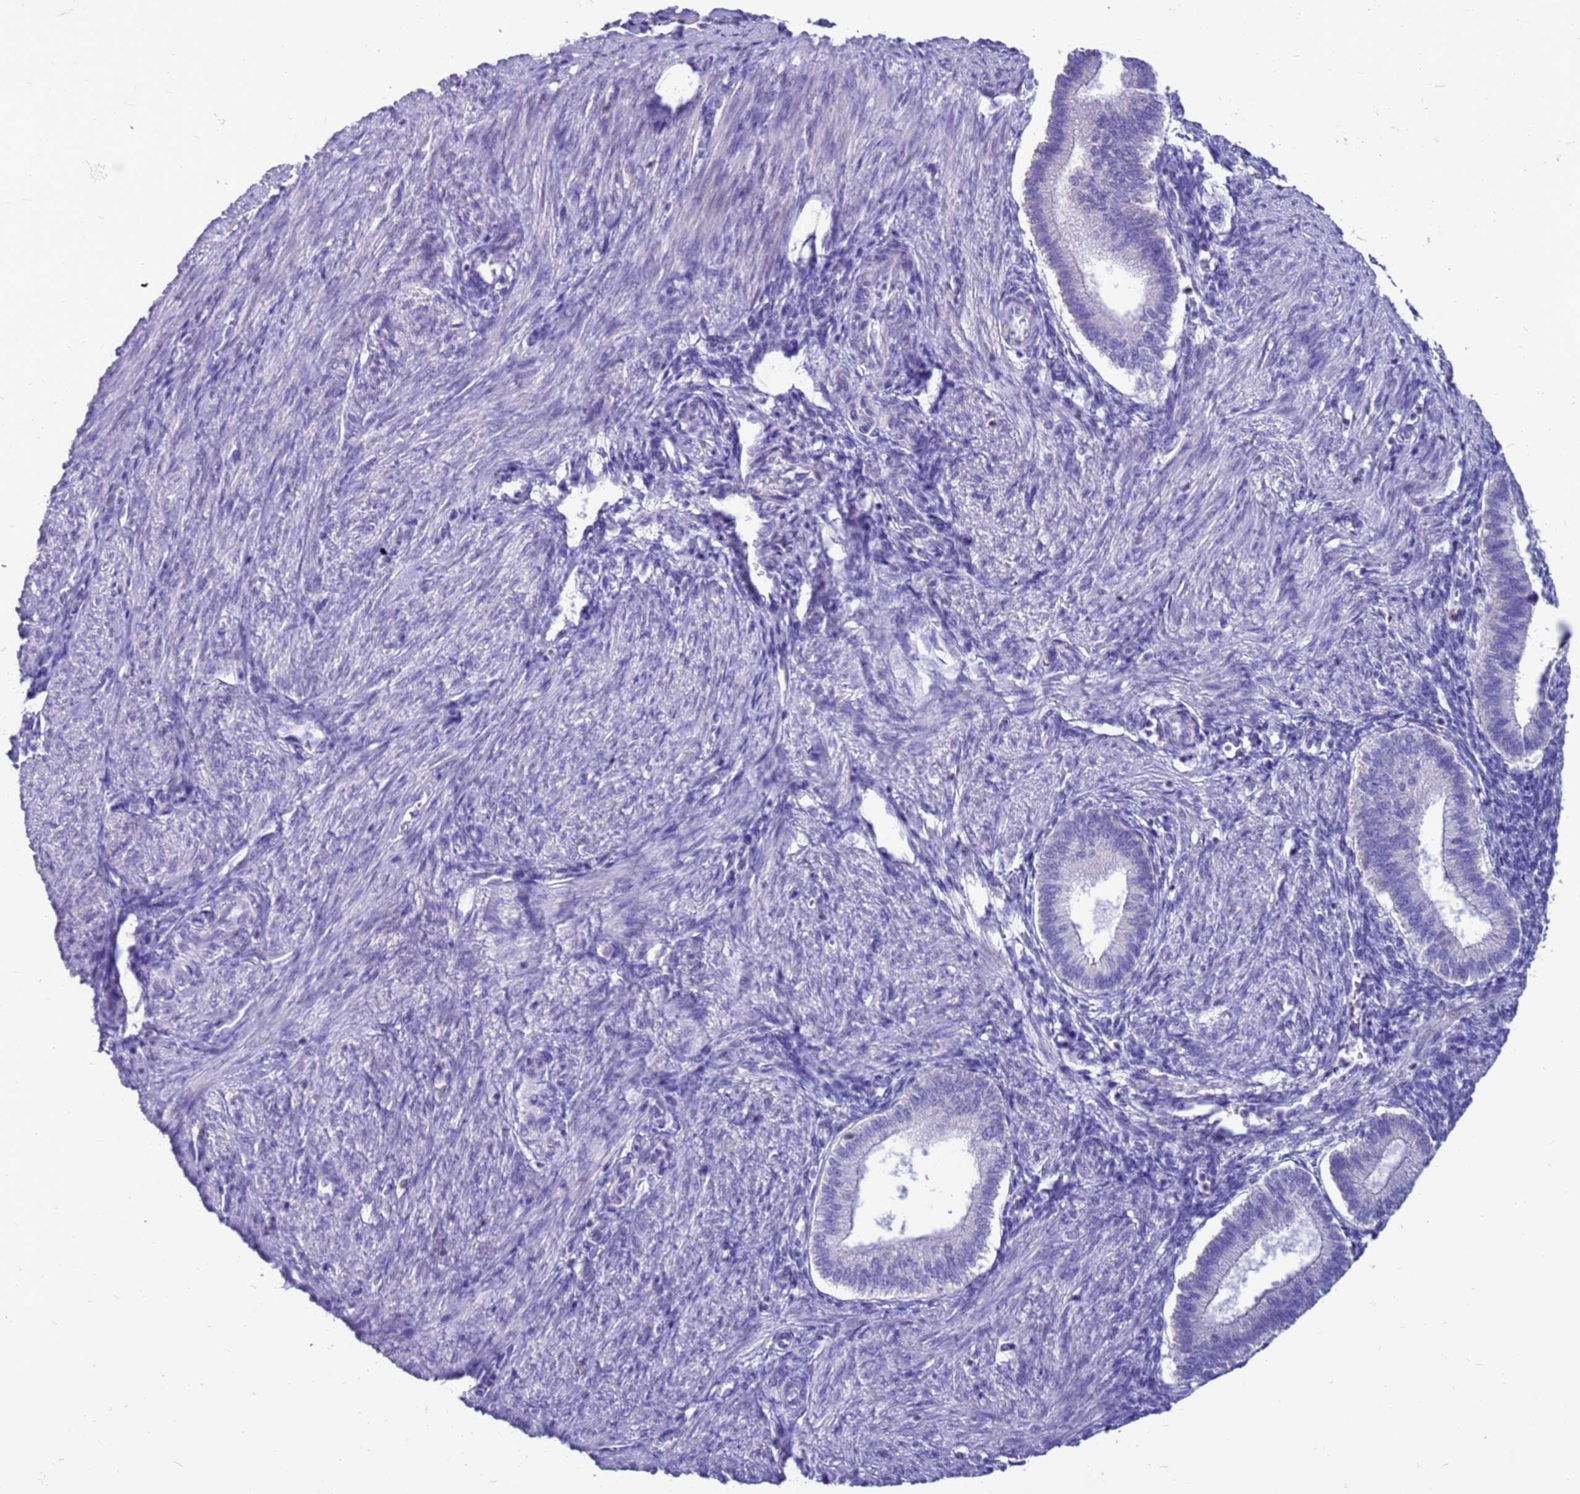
{"staining": {"intensity": "negative", "quantity": "none", "location": "none"}, "tissue": "endometrium", "cell_type": "Cells in endometrial stroma", "image_type": "normal", "snomed": [{"axis": "morphology", "description": "Normal tissue, NOS"}, {"axis": "topography", "description": "Endometrium"}], "caption": "The photomicrograph demonstrates no staining of cells in endometrial stroma in unremarkable endometrium.", "gene": "PDE10A", "patient": {"sex": "female", "age": 25}}